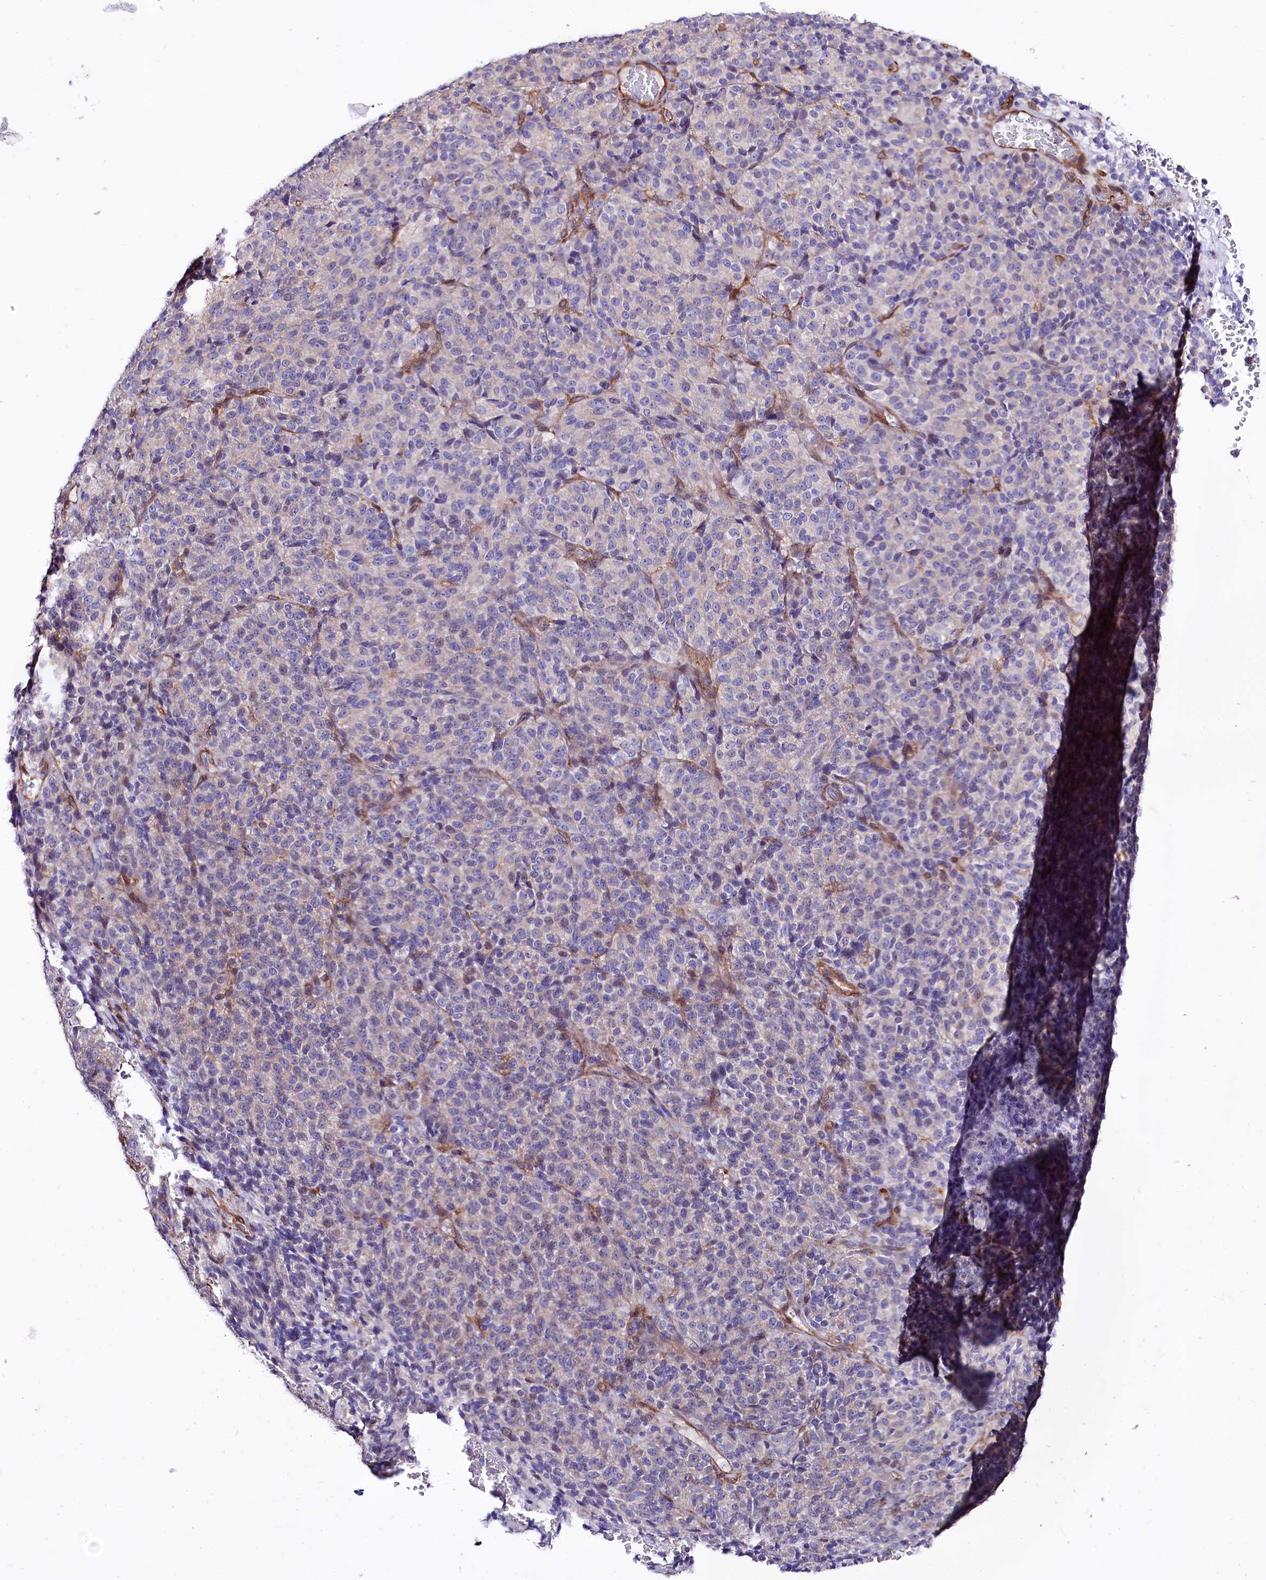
{"staining": {"intensity": "negative", "quantity": "none", "location": "none"}, "tissue": "melanoma", "cell_type": "Tumor cells", "image_type": "cancer", "snomed": [{"axis": "morphology", "description": "Malignant melanoma, Metastatic site"}, {"axis": "topography", "description": "Brain"}], "caption": "This is a histopathology image of IHC staining of malignant melanoma (metastatic site), which shows no positivity in tumor cells.", "gene": "FCHSD2", "patient": {"sex": "female", "age": 56}}